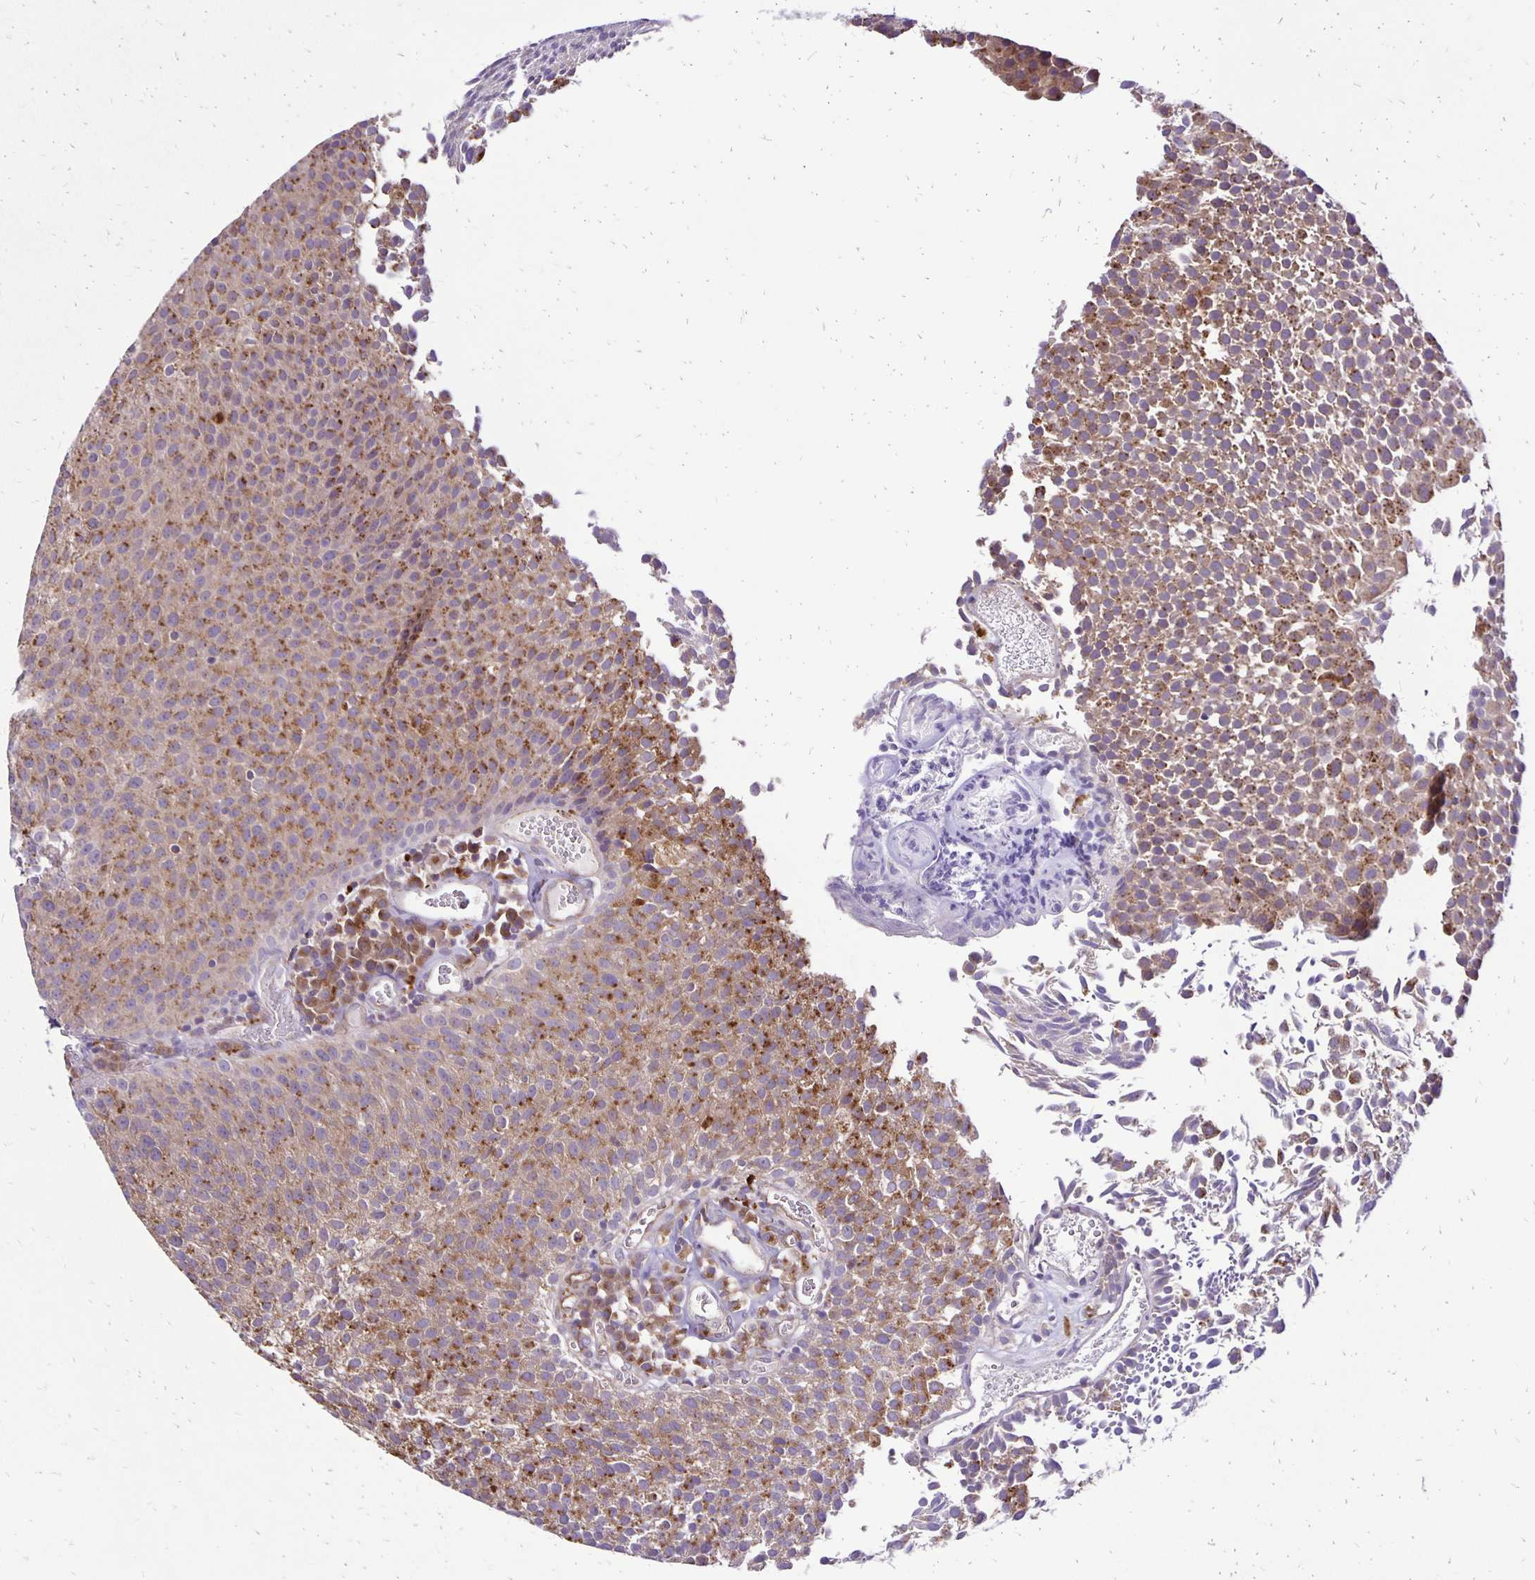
{"staining": {"intensity": "moderate", "quantity": ">75%", "location": "cytoplasmic/membranous"}, "tissue": "urothelial cancer", "cell_type": "Tumor cells", "image_type": "cancer", "snomed": [{"axis": "morphology", "description": "Urothelial carcinoma, Low grade"}, {"axis": "topography", "description": "Urinary bladder"}], "caption": "Protein expression analysis of urothelial cancer reveals moderate cytoplasmic/membranous expression in about >75% of tumor cells. (DAB (3,3'-diaminobenzidine) IHC with brightfield microscopy, high magnification).", "gene": "EIF5A", "patient": {"sex": "female", "age": 79}}